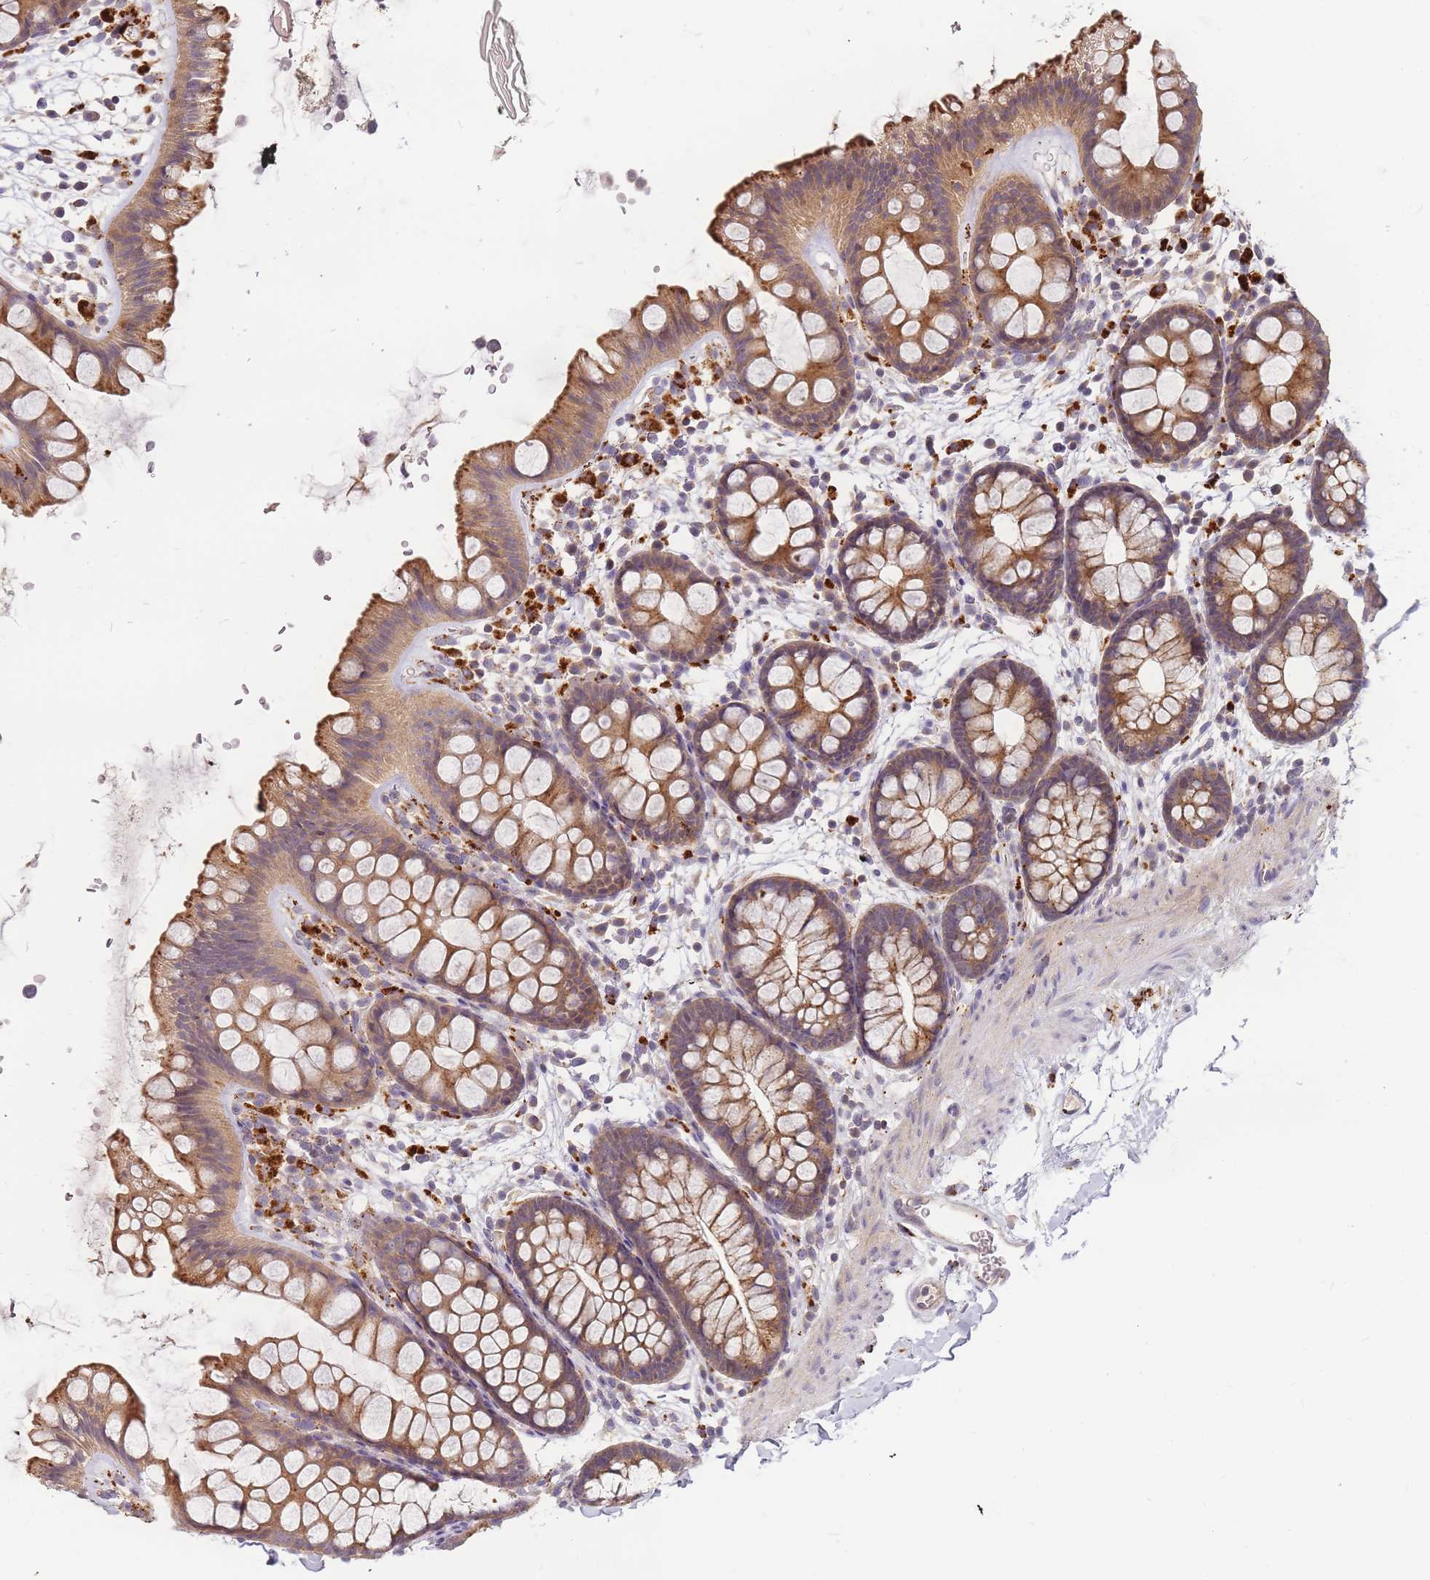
{"staining": {"intensity": "weak", "quantity": ">75%", "location": "cytoplasmic/membranous"}, "tissue": "colon", "cell_type": "Endothelial cells", "image_type": "normal", "snomed": [{"axis": "morphology", "description": "Normal tissue, NOS"}, {"axis": "topography", "description": "Colon"}], "caption": "Immunohistochemical staining of benign human colon demonstrates weak cytoplasmic/membranous protein positivity in about >75% of endothelial cells.", "gene": "ATG5", "patient": {"sex": "female", "age": 62}}